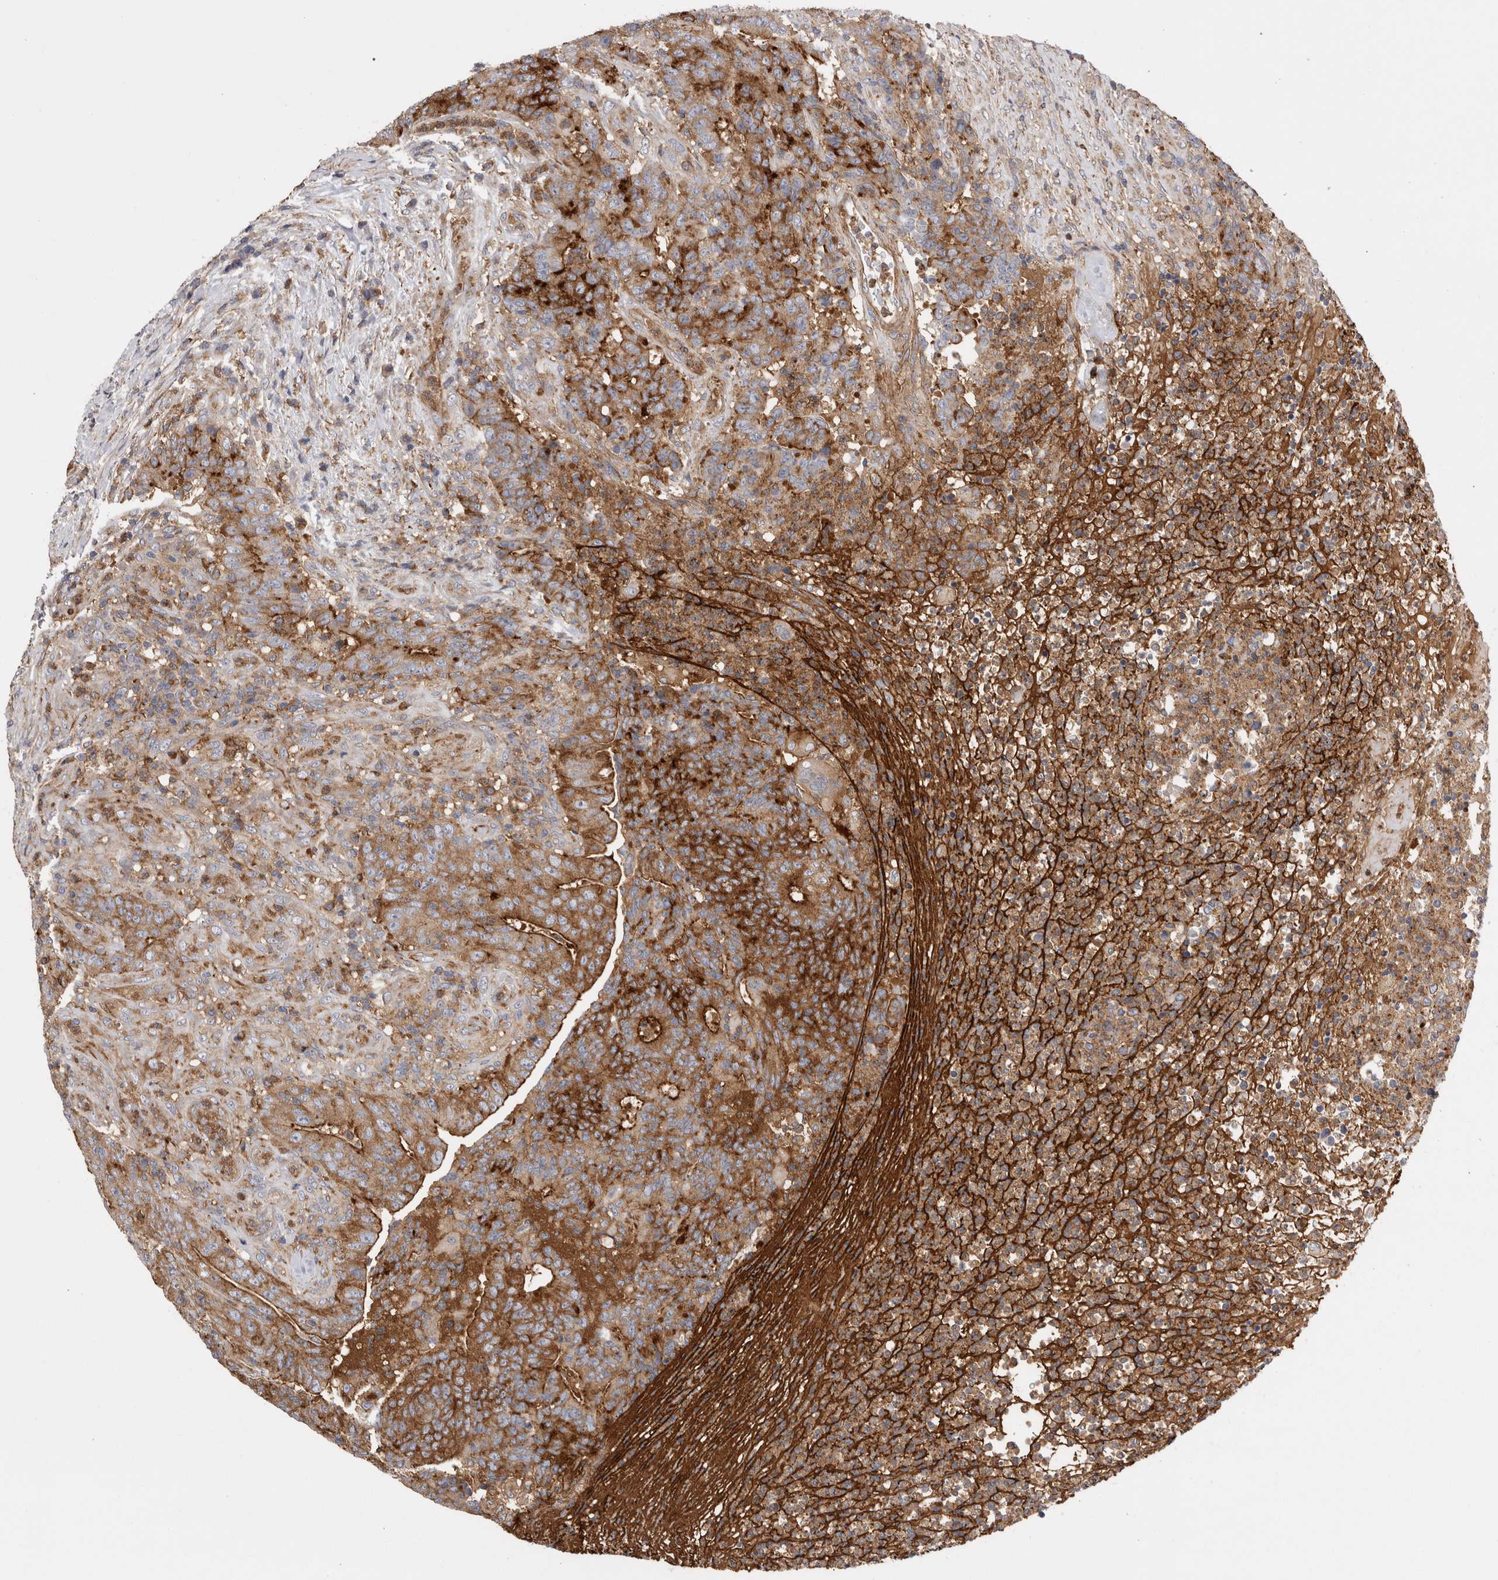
{"staining": {"intensity": "strong", "quantity": ">75%", "location": "cytoplasmic/membranous"}, "tissue": "colorectal cancer", "cell_type": "Tumor cells", "image_type": "cancer", "snomed": [{"axis": "morphology", "description": "Normal tissue, NOS"}, {"axis": "morphology", "description": "Adenocarcinoma, NOS"}, {"axis": "topography", "description": "Colon"}], "caption": "Immunohistochemical staining of human colorectal cancer shows high levels of strong cytoplasmic/membranous staining in about >75% of tumor cells. (DAB IHC with brightfield microscopy, high magnification).", "gene": "RAB11FIP1", "patient": {"sex": "female", "age": 75}}